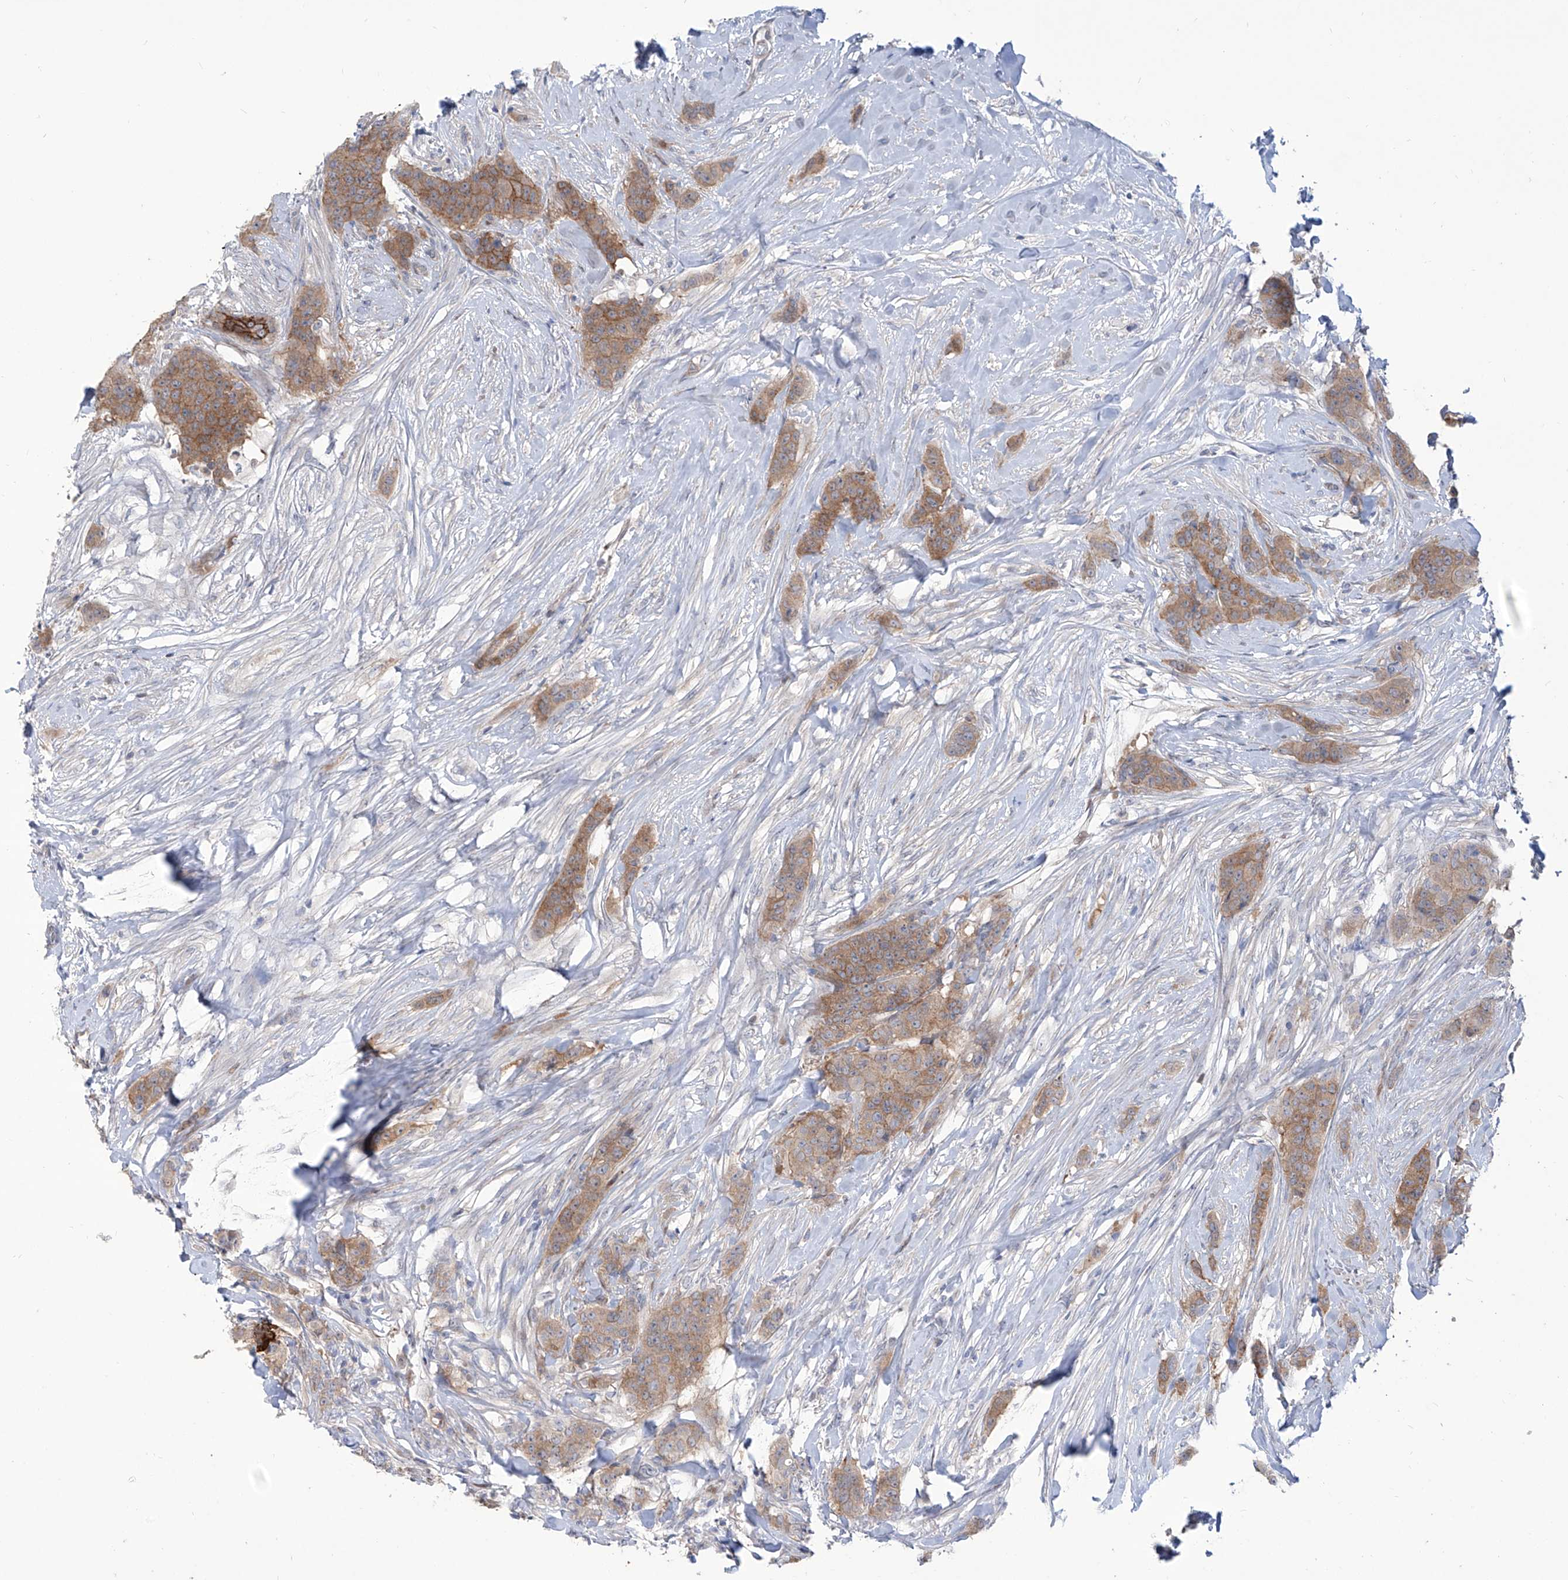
{"staining": {"intensity": "moderate", "quantity": ">75%", "location": "cytoplasmic/membranous"}, "tissue": "breast cancer", "cell_type": "Tumor cells", "image_type": "cancer", "snomed": [{"axis": "morphology", "description": "Duct carcinoma"}, {"axis": "topography", "description": "Breast"}], "caption": "Protein expression by IHC shows moderate cytoplasmic/membranous positivity in about >75% of tumor cells in breast cancer. (IHC, brightfield microscopy, high magnification).", "gene": "LRRC1", "patient": {"sex": "female", "age": 40}}